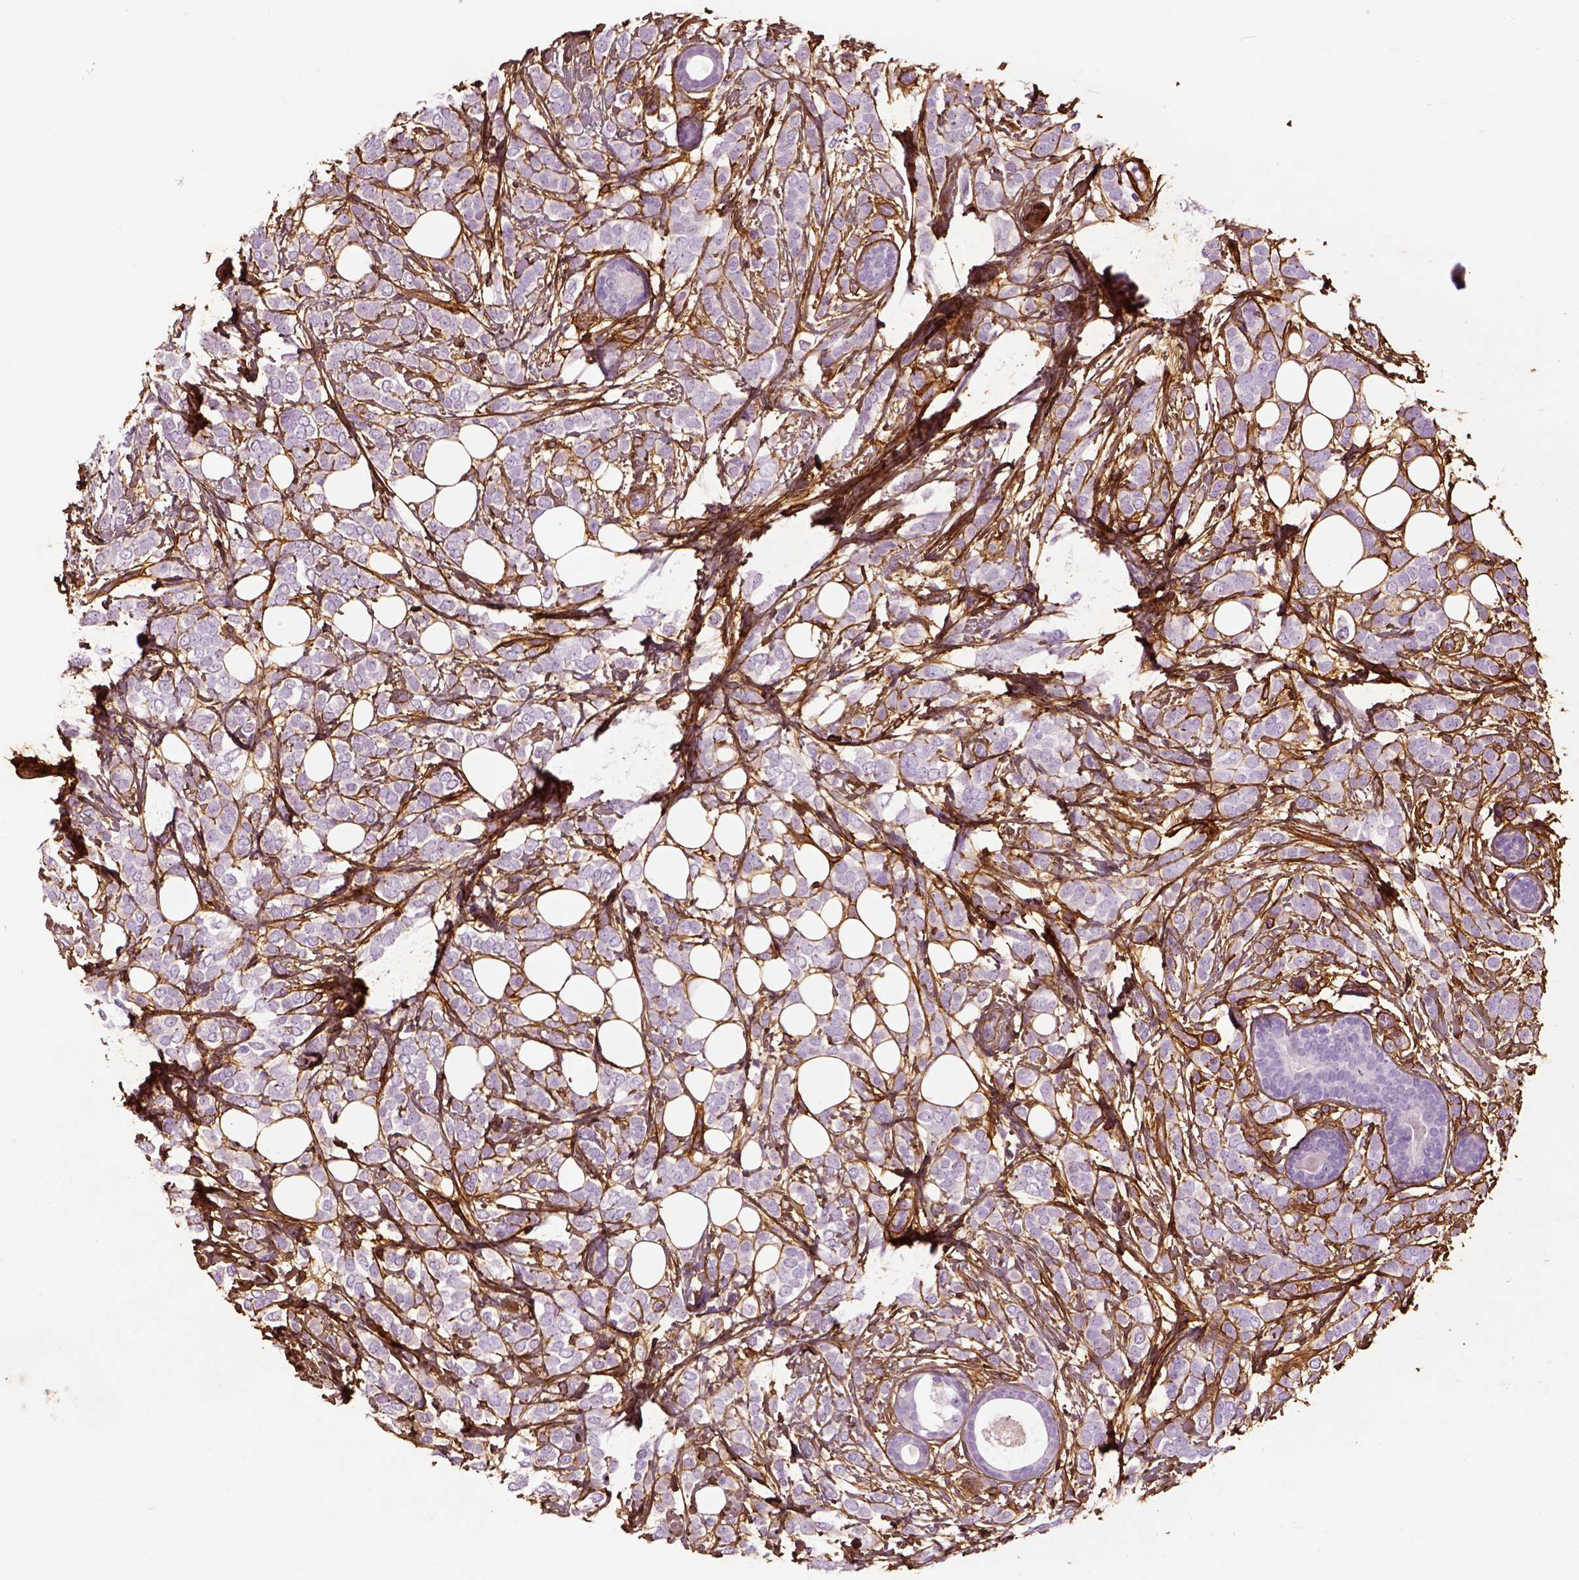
{"staining": {"intensity": "negative", "quantity": "none", "location": "none"}, "tissue": "breast cancer", "cell_type": "Tumor cells", "image_type": "cancer", "snomed": [{"axis": "morphology", "description": "Lobular carcinoma"}, {"axis": "topography", "description": "Breast"}], "caption": "A micrograph of lobular carcinoma (breast) stained for a protein shows no brown staining in tumor cells.", "gene": "COL6A2", "patient": {"sex": "female", "age": 49}}